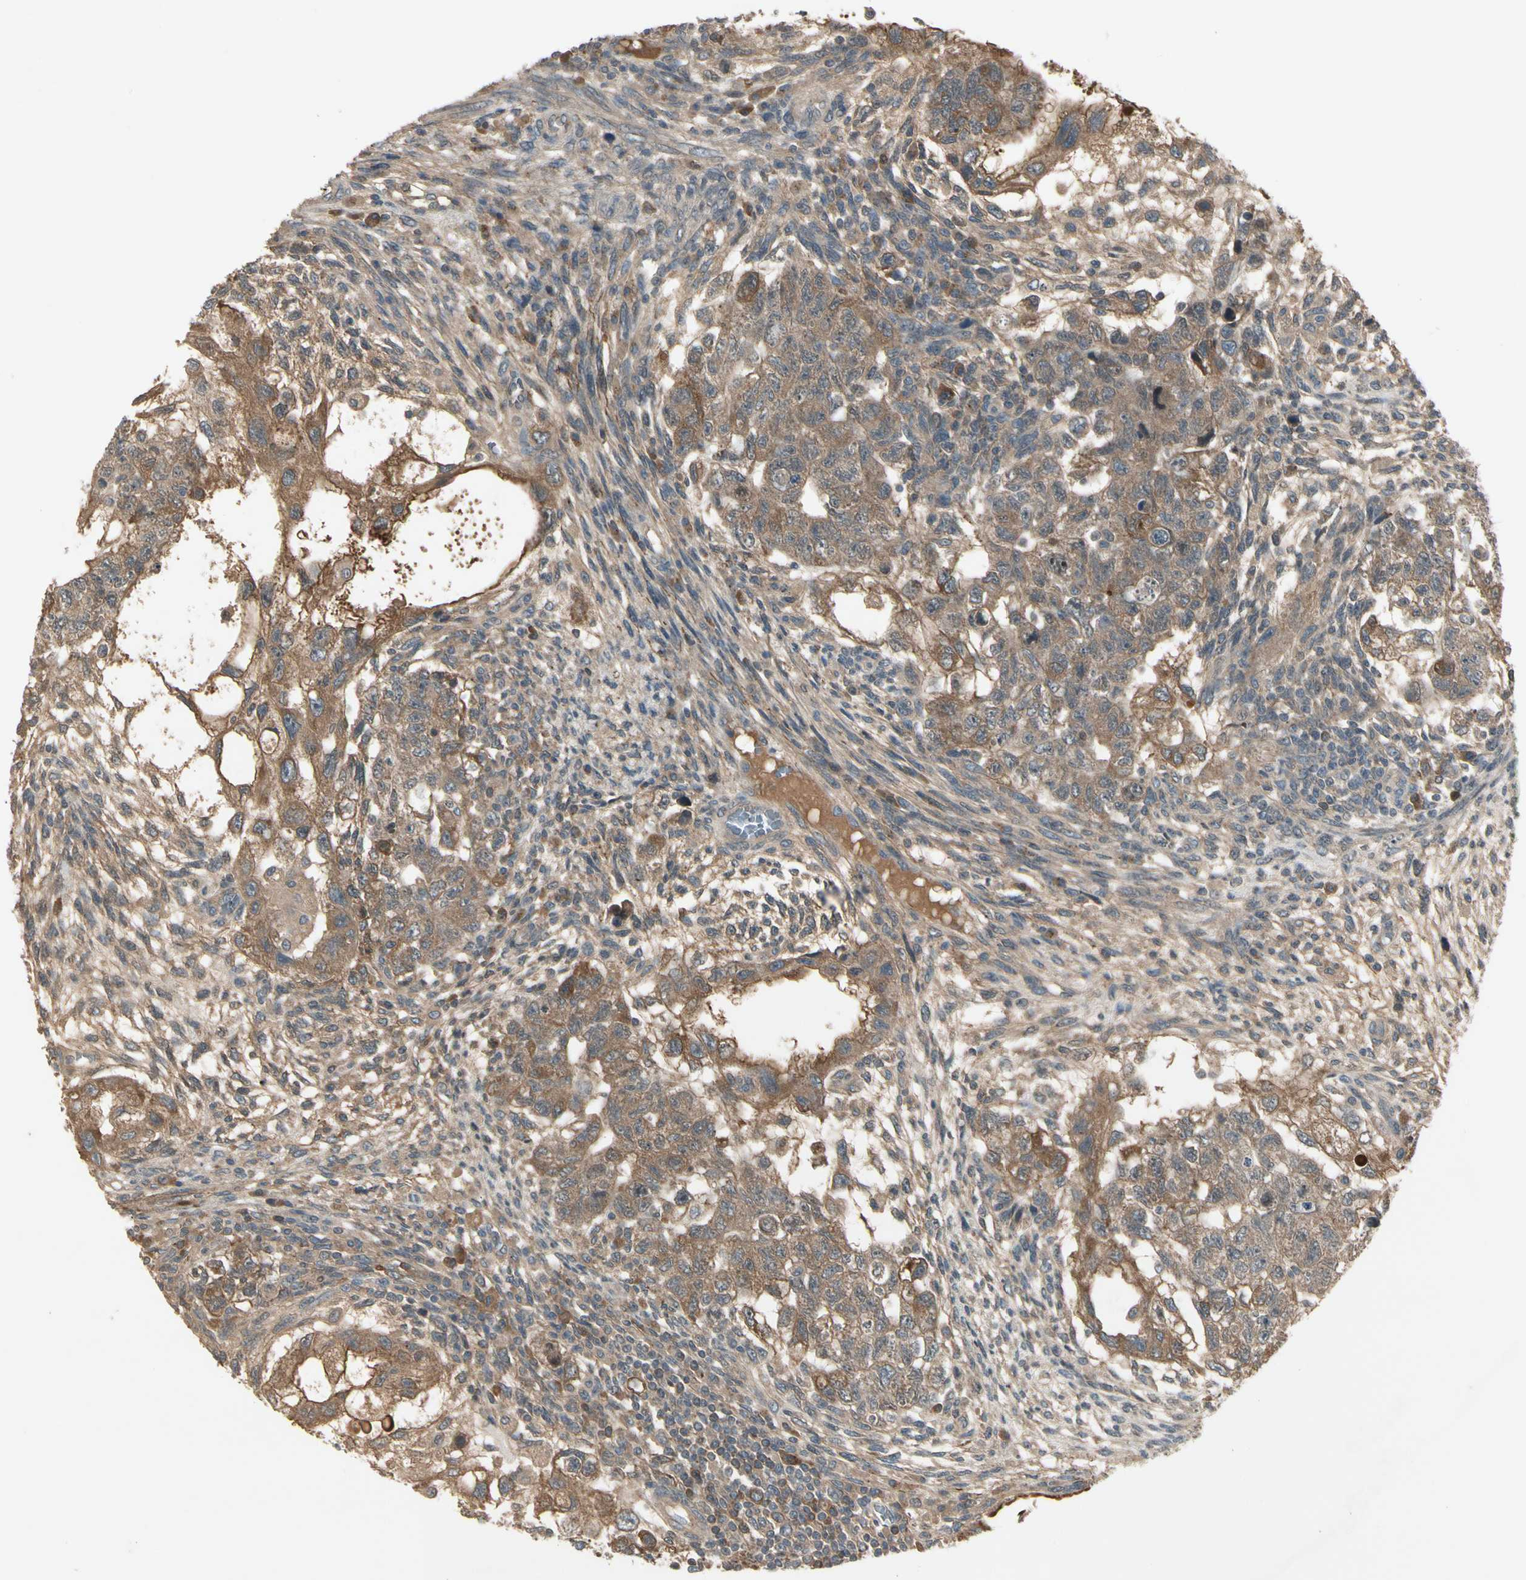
{"staining": {"intensity": "moderate", "quantity": ">75%", "location": "cytoplasmic/membranous"}, "tissue": "testis cancer", "cell_type": "Tumor cells", "image_type": "cancer", "snomed": [{"axis": "morphology", "description": "Normal tissue, NOS"}, {"axis": "morphology", "description": "Carcinoma, Embryonal, NOS"}, {"axis": "topography", "description": "Testis"}], "caption": "Immunohistochemistry histopathology image of testis cancer (embryonal carcinoma) stained for a protein (brown), which exhibits medium levels of moderate cytoplasmic/membranous expression in approximately >75% of tumor cells.", "gene": "FHDC1", "patient": {"sex": "male", "age": 36}}